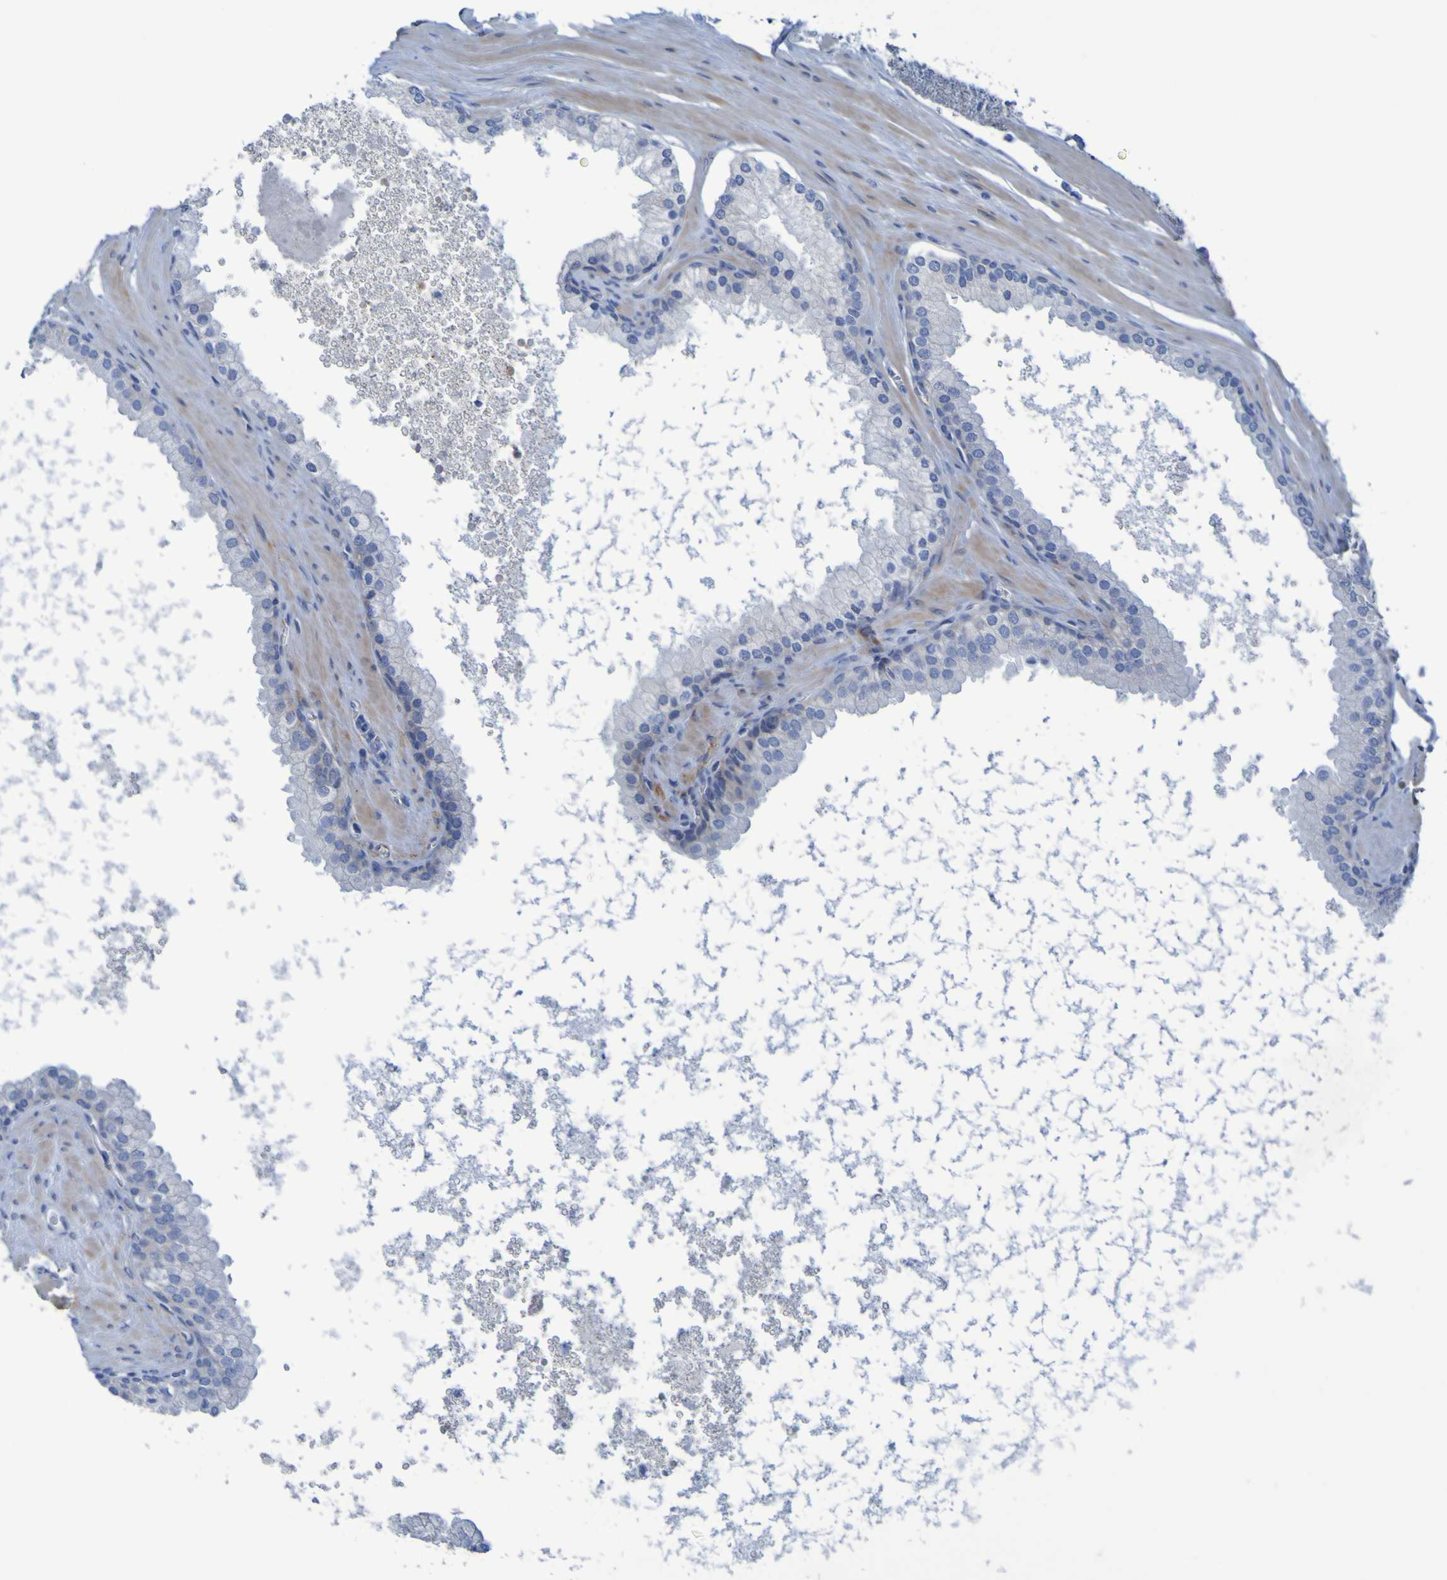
{"staining": {"intensity": "negative", "quantity": "none", "location": "none"}, "tissue": "prostate cancer", "cell_type": "Tumor cells", "image_type": "cancer", "snomed": [{"axis": "morphology", "description": "Adenocarcinoma, High grade"}, {"axis": "topography", "description": "Prostate"}], "caption": "Tumor cells are negative for protein expression in human prostate cancer (adenocarcinoma (high-grade)).", "gene": "LPP", "patient": {"sex": "male", "age": 65}}